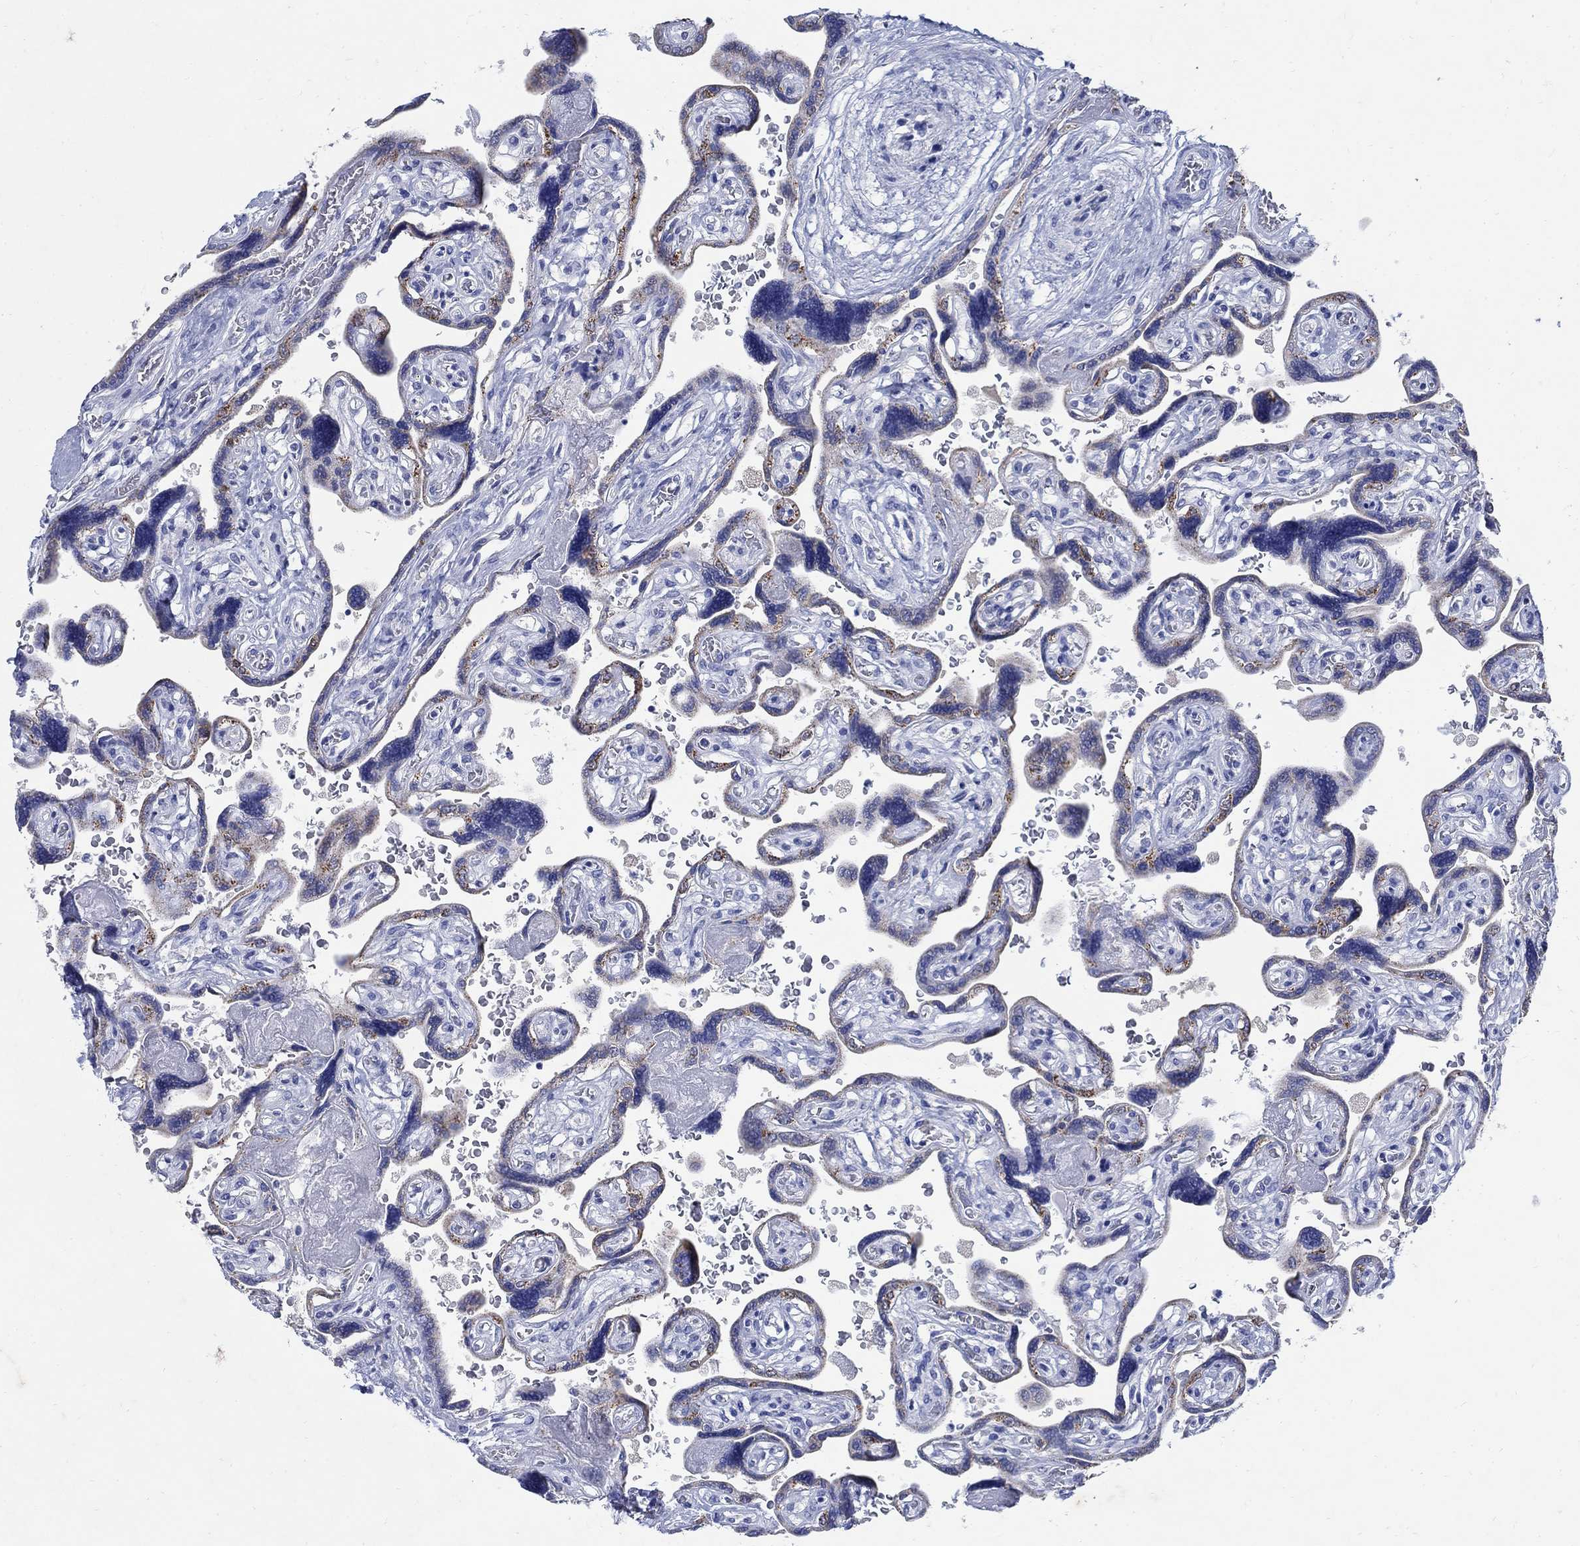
{"staining": {"intensity": "negative", "quantity": "none", "location": "none"}, "tissue": "placenta", "cell_type": "Decidual cells", "image_type": "normal", "snomed": [{"axis": "morphology", "description": "Normal tissue, NOS"}, {"axis": "topography", "description": "Placenta"}], "caption": "Immunohistochemical staining of normal human placenta displays no significant positivity in decidual cells. (Brightfield microscopy of DAB (3,3'-diaminobenzidine) IHC at high magnification).", "gene": "ZDHHC14", "patient": {"sex": "female", "age": 32}}